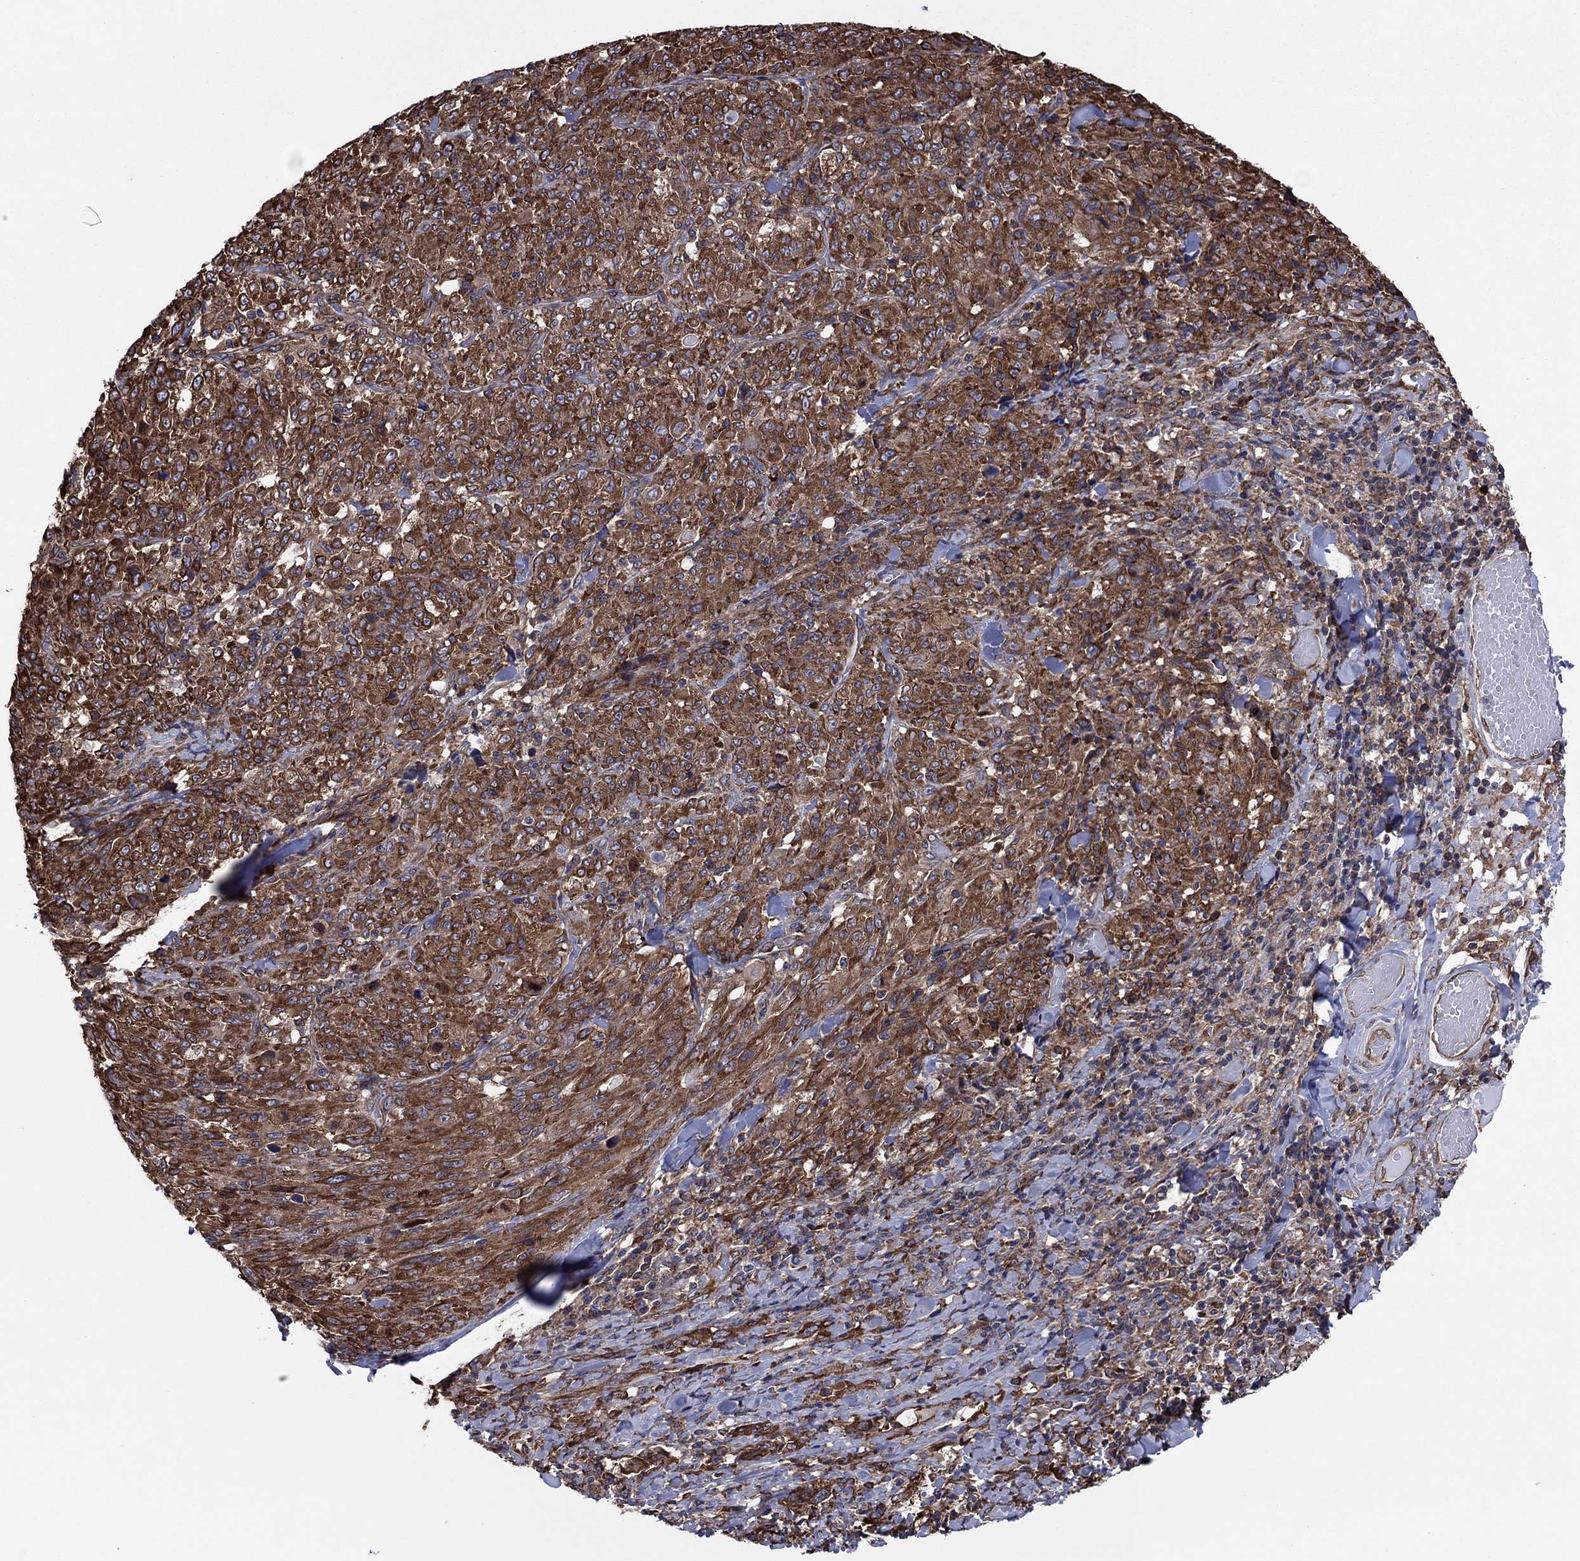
{"staining": {"intensity": "strong", "quantity": ">75%", "location": "cytoplasmic/membranous"}, "tissue": "melanoma", "cell_type": "Tumor cells", "image_type": "cancer", "snomed": [{"axis": "morphology", "description": "Malignant melanoma, NOS"}, {"axis": "topography", "description": "Skin"}], "caption": "Approximately >75% of tumor cells in melanoma show strong cytoplasmic/membranous protein positivity as visualized by brown immunohistochemical staining.", "gene": "YBX1", "patient": {"sex": "female", "age": 91}}